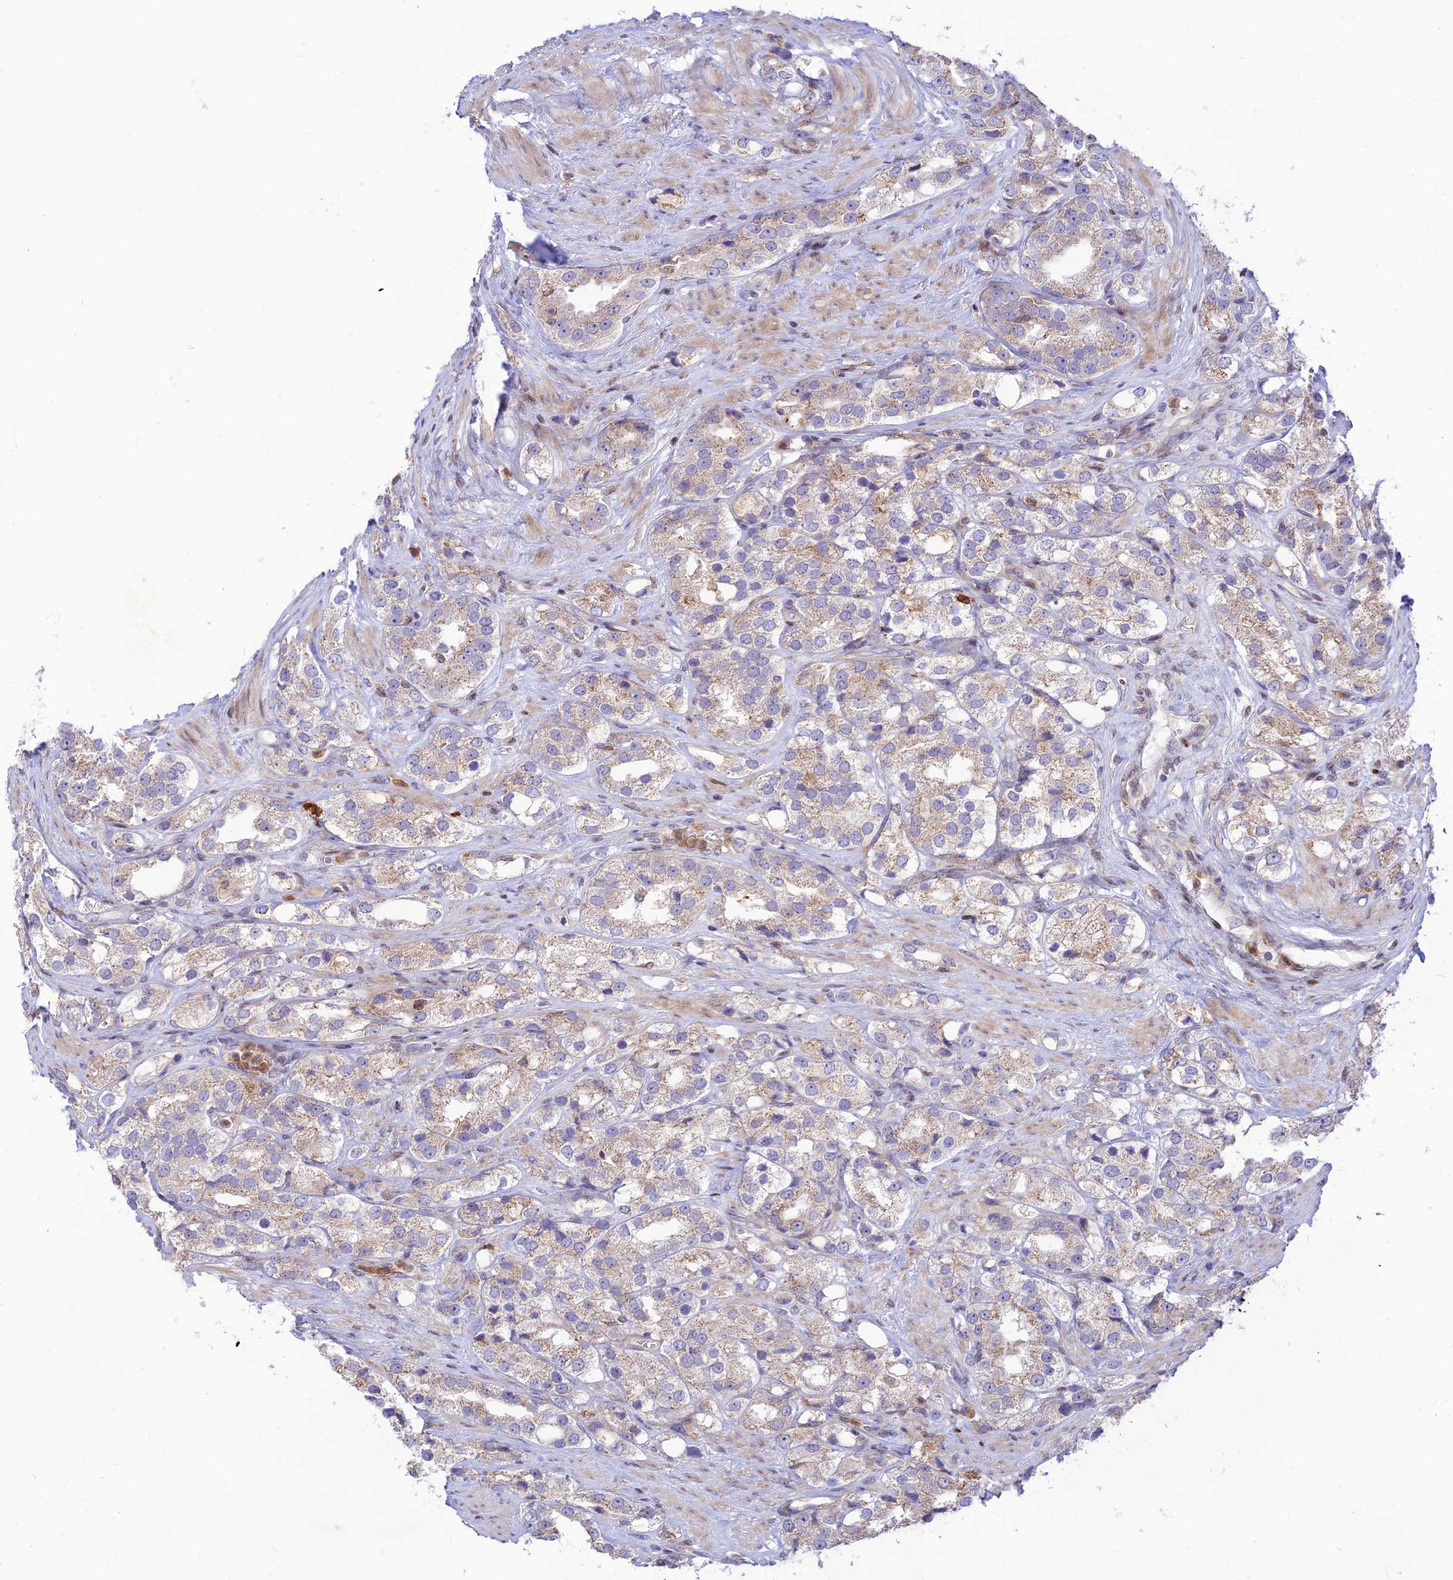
{"staining": {"intensity": "weak", "quantity": ">75%", "location": "cytoplasmic/membranous"}, "tissue": "prostate cancer", "cell_type": "Tumor cells", "image_type": "cancer", "snomed": [{"axis": "morphology", "description": "Adenocarcinoma, NOS"}, {"axis": "topography", "description": "Prostate"}], "caption": "Brown immunohistochemical staining in human prostate cancer (adenocarcinoma) shows weak cytoplasmic/membranous staining in about >75% of tumor cells.", "gene": "FAM186B", "patient": {"sex": "male", "age": 79}}